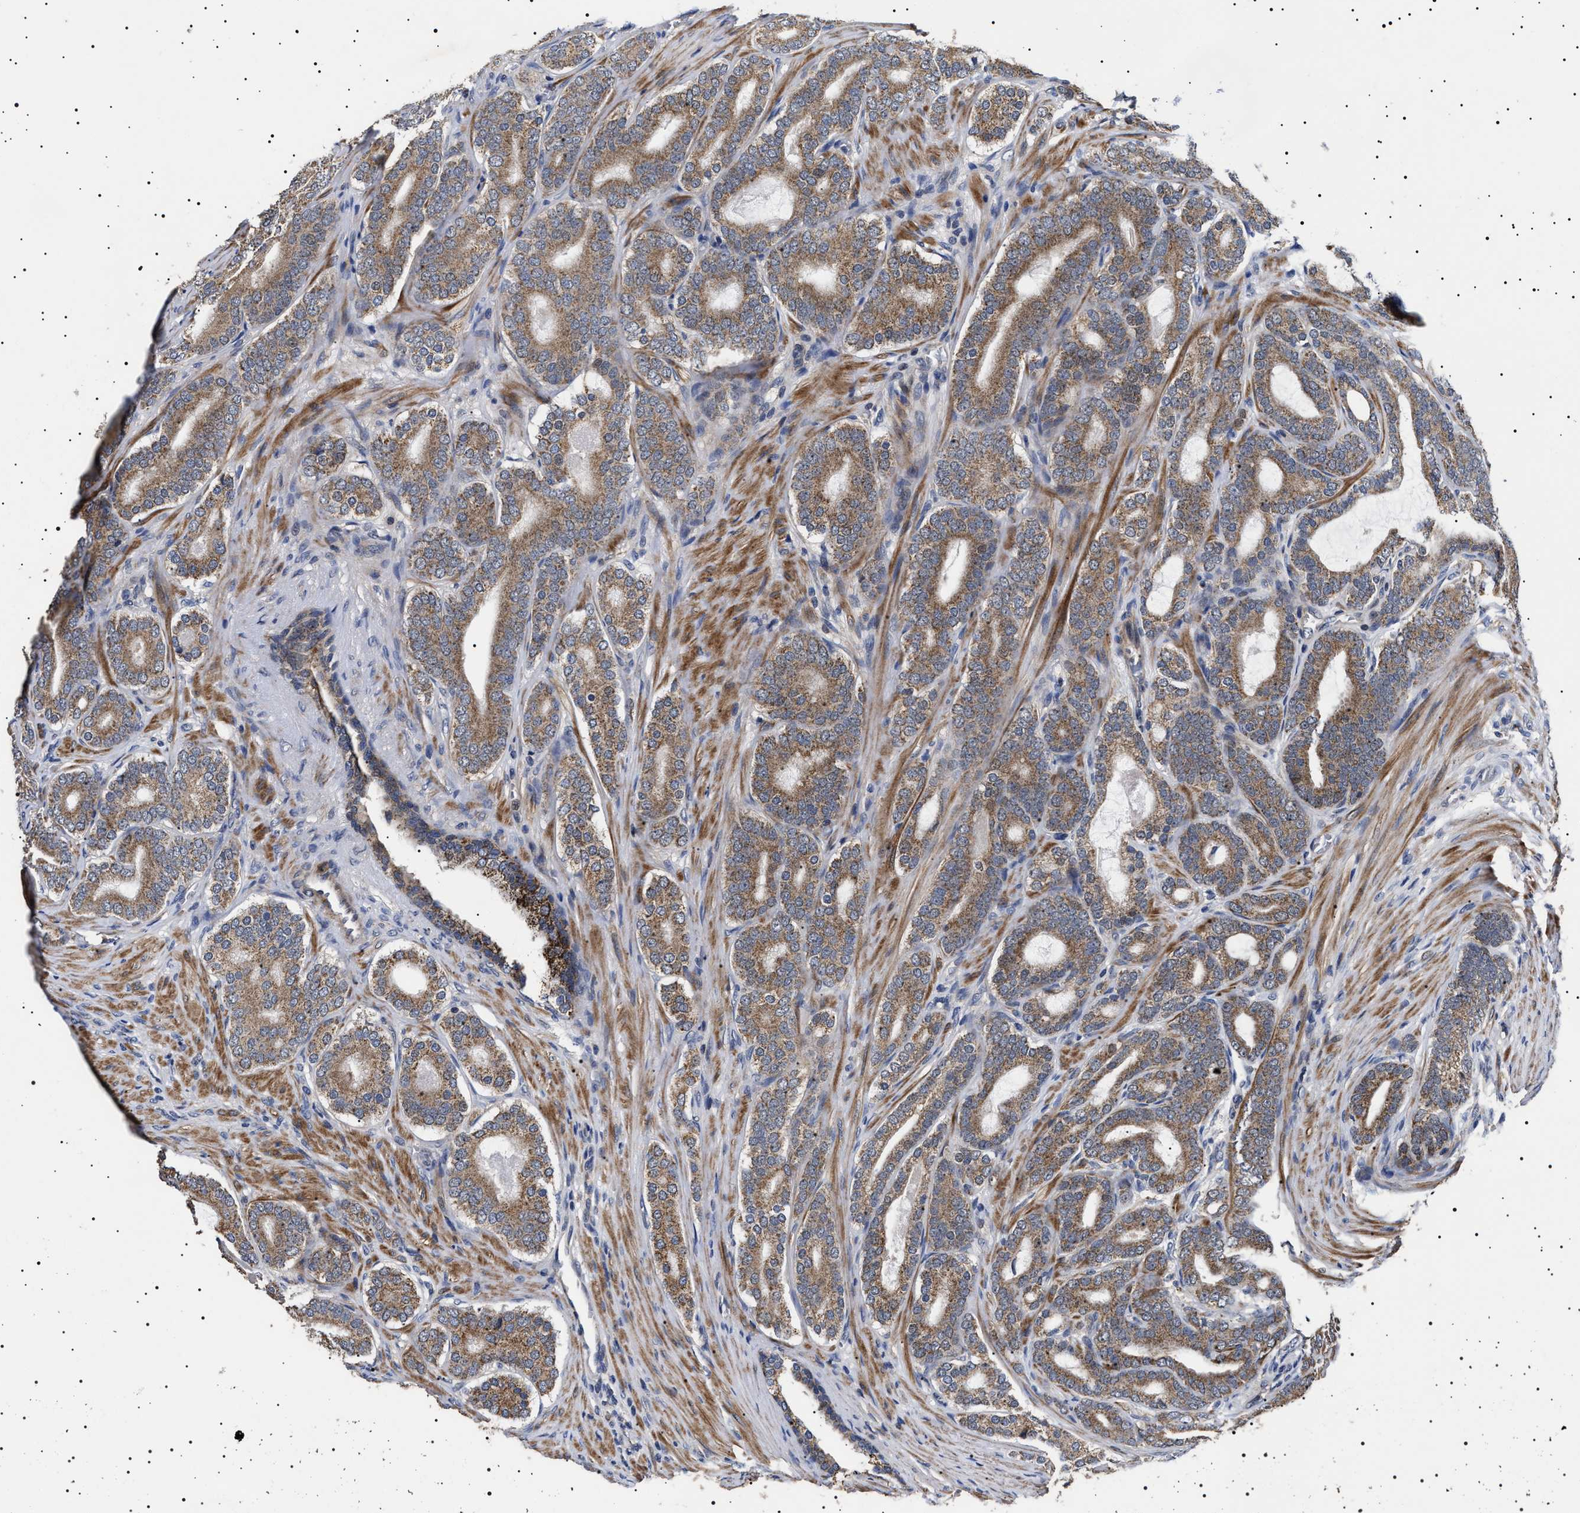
{"staining": {"intensity": "moderate", "quantity": ">75%", "location": "cytoplasmic/membranous"}, "tissue": "prostate cancer", "cell_type": "Tumor cells", "image_type": "cancer", "snomed": [{"axis": "morphology", "description": "Adenocarcinoma, High grade"}, {"axis": "topography", "description": "Prostate"}], "caption": "A histopathology image of human prostate adenocarcinoma (high-grade) stained for a protein shows moderate cytoplasmic/membranous brown staining in tumor cells.", "gene": "RAB34", "patient": {"sex": "male", "age": 60}}